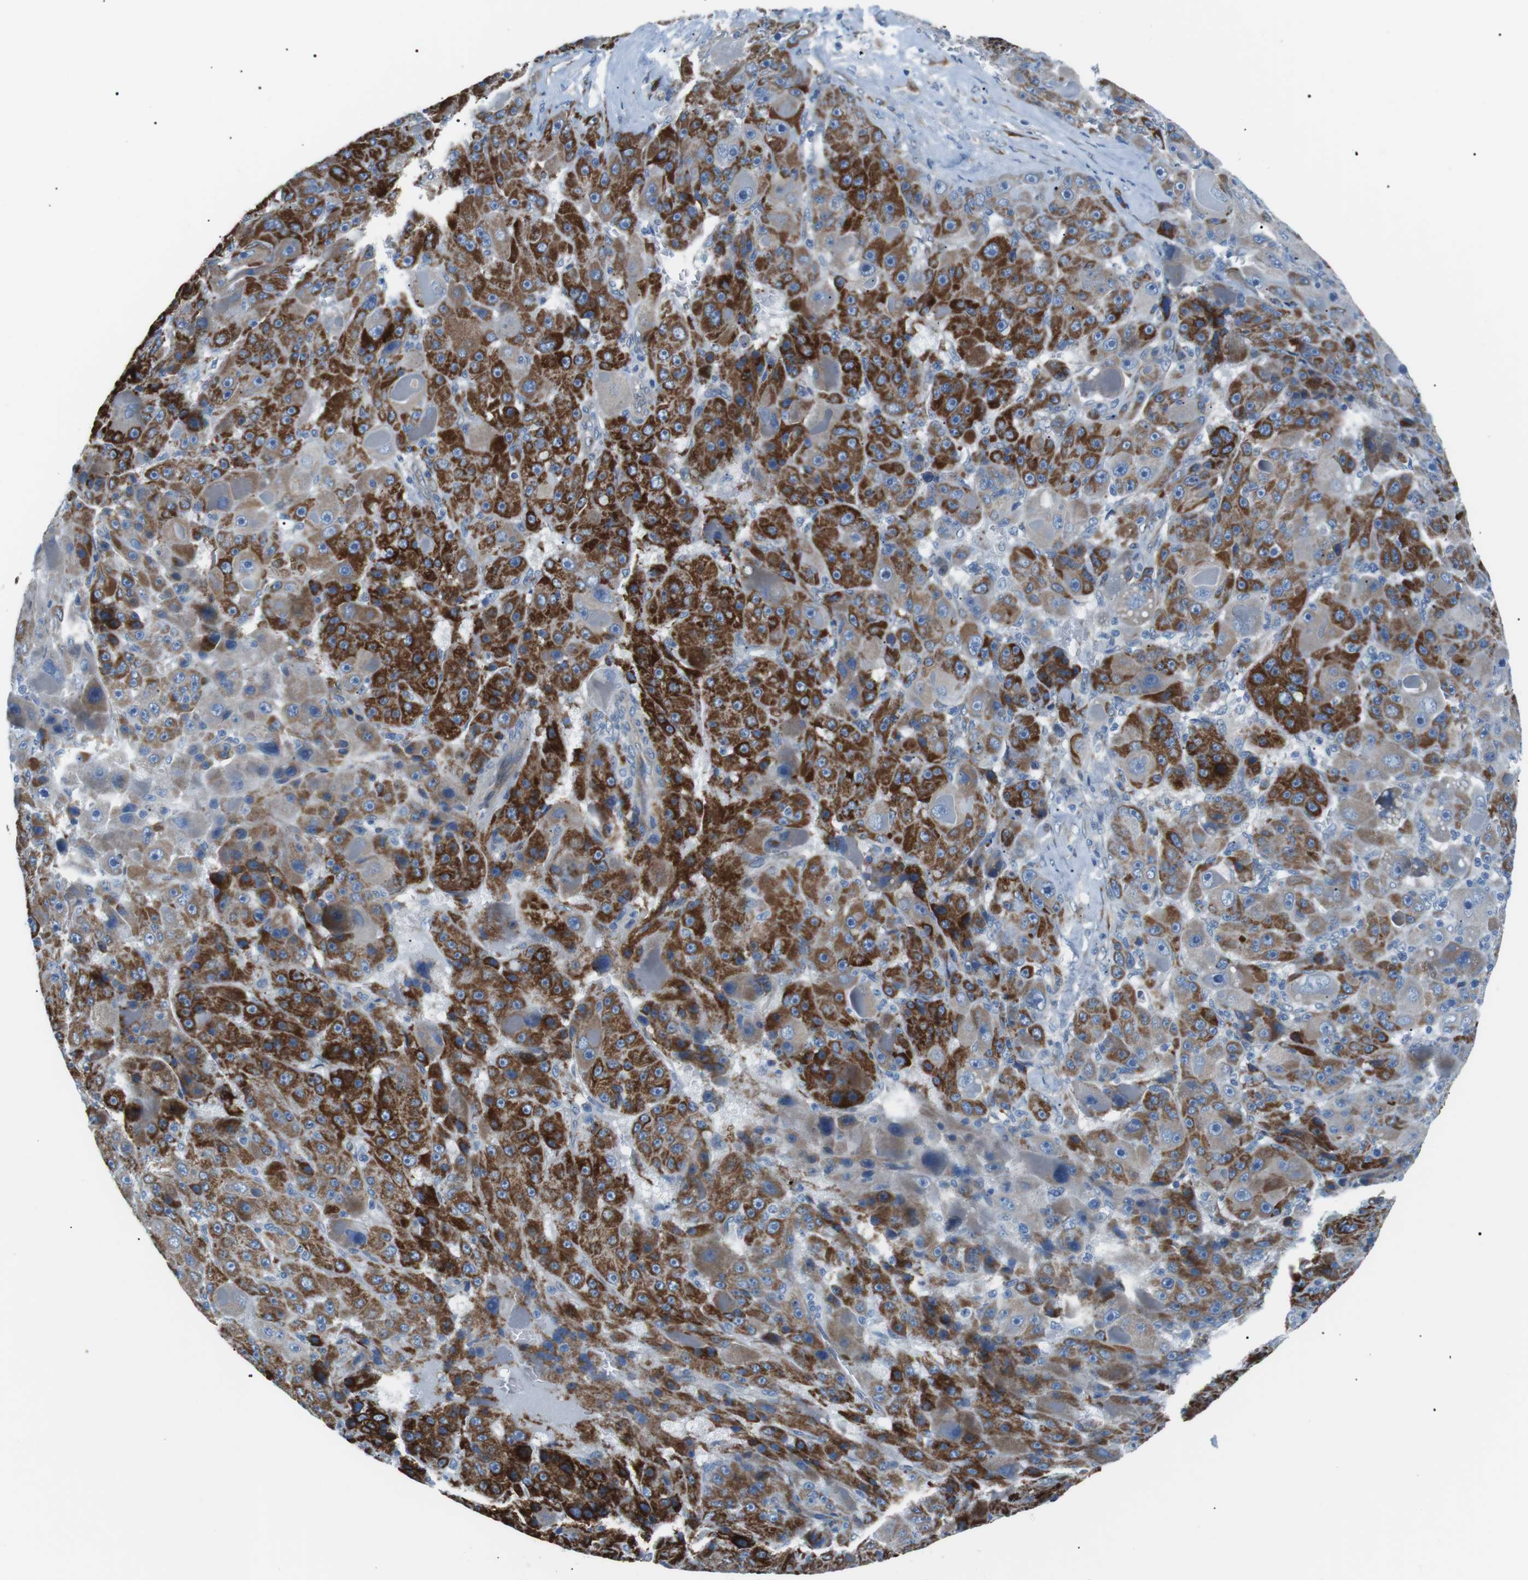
{"staining": {"intensity": "strong", "quantity": "25%-75%", "location": "cytoplasmic/membranous"}, "tissue": "liver cancer", "cell_type": "Tumor cells", "image_type": "cancer", "snomed": [{"axis": "morphology", "description": "Carcinoma, Hepatocellular, NOS"}, {"axis": "topography", "description": "Liver"}], "caption": "This micrograph shows IHC staining of liver hepatocellular carcinoma, with high strong cytoplasmic/membranous expression in about 25%-75% of tumor cells.", "gene": "MTARC2", "patient": {"sex": "male", "age": 76}}